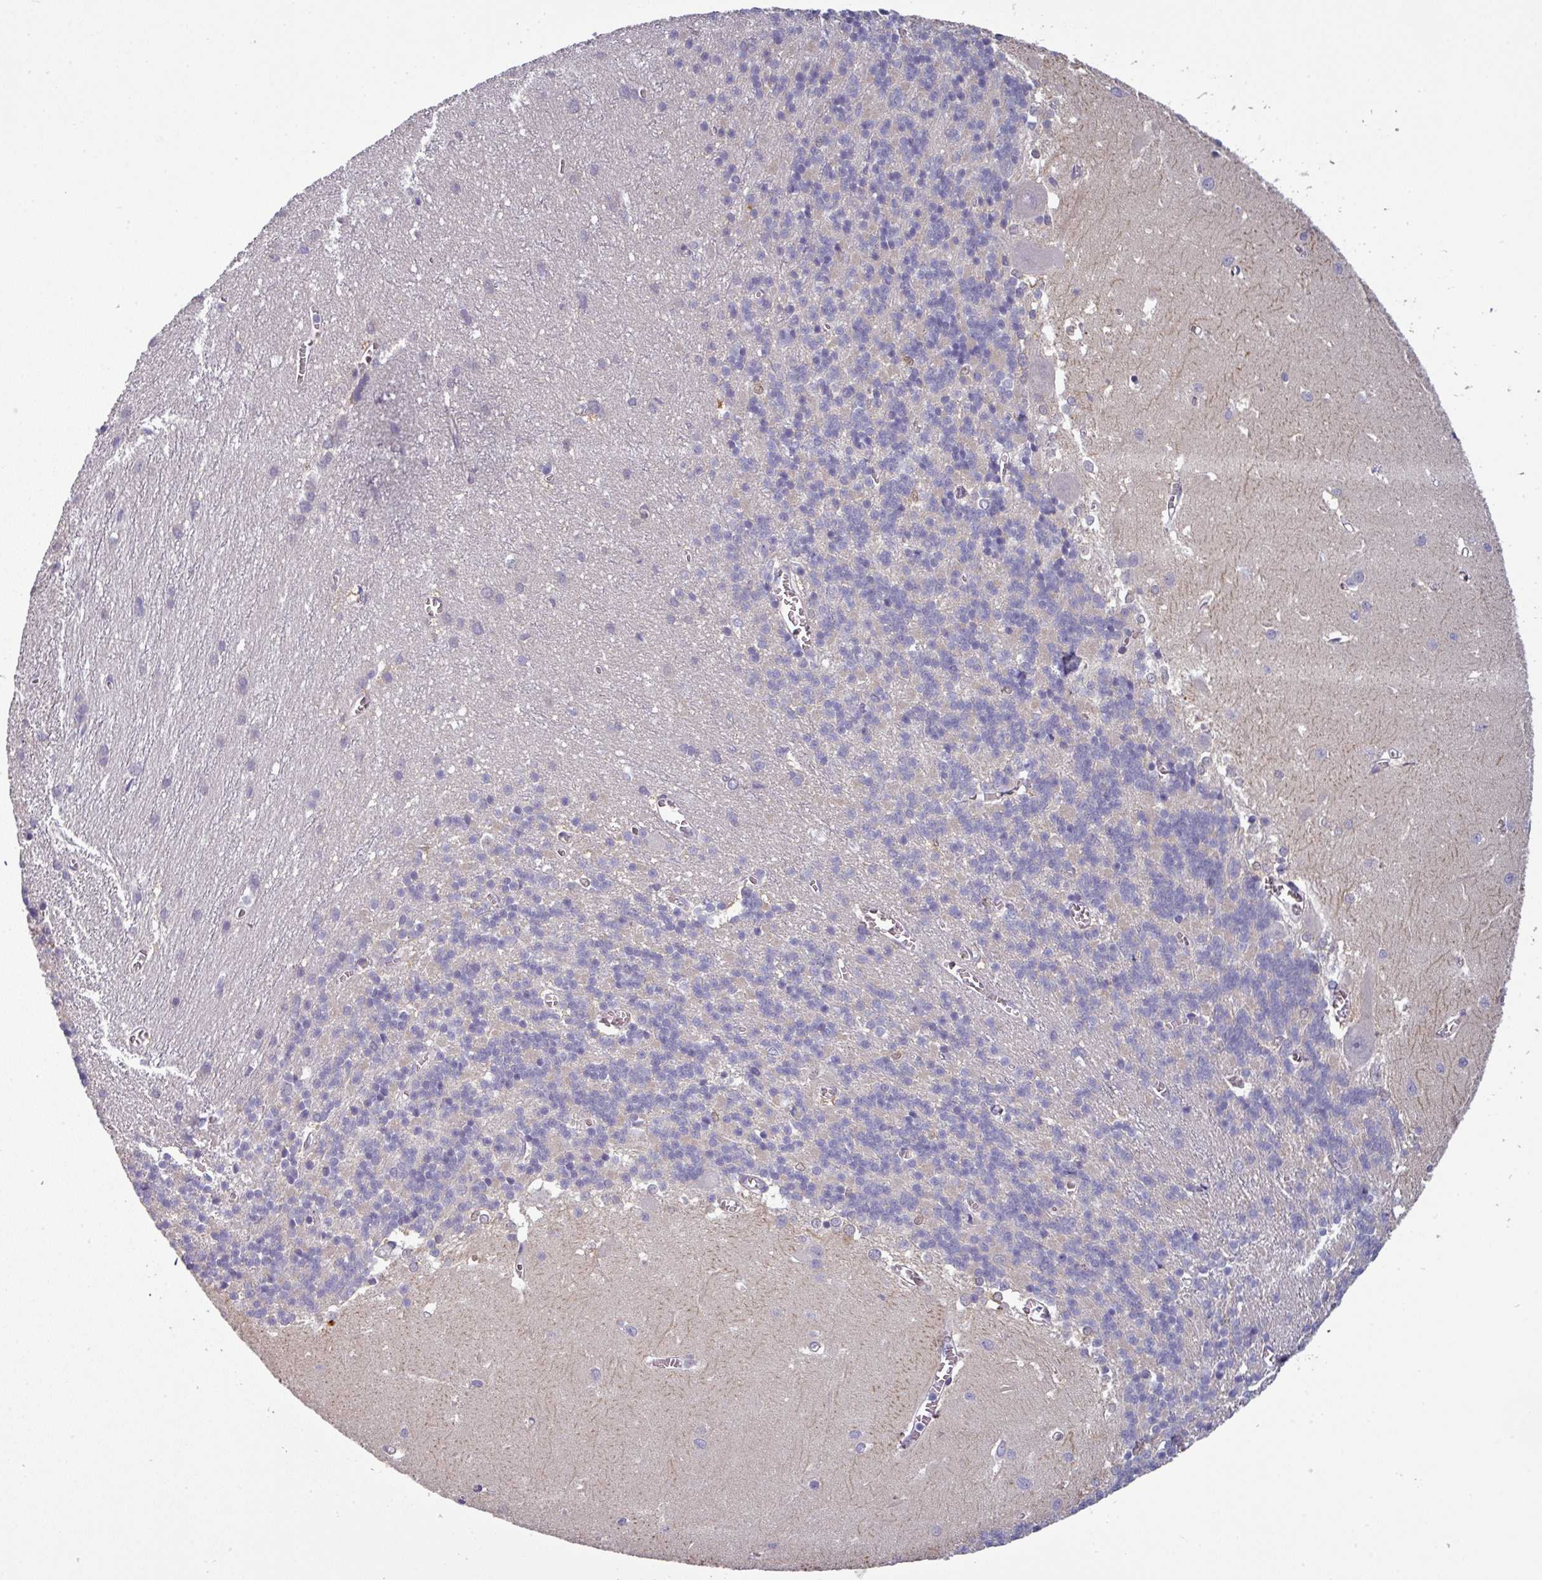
{"staining": {"intensity": "negative", "quantity": "none", "location": "none"}, "tissue": "cerebellum", "cell_type": "Cells in granular layer", "image_type": "normal", "snomed": [{"axis": "morphology", "description": "Normal tissue, NOS"}, {"axis": "topography", "description": "Cerebellum"}], "caption": "Cells in granular layer show no significant protein expression in unremarkable cerebellum. (Stains: DAB immunohistochemistry with hematoxylin counter stain, Microscopy: brightfield microscopy at high magnification).", "gene": "PRAMEF12", "patient": {"sex": "male", "age": 37}}